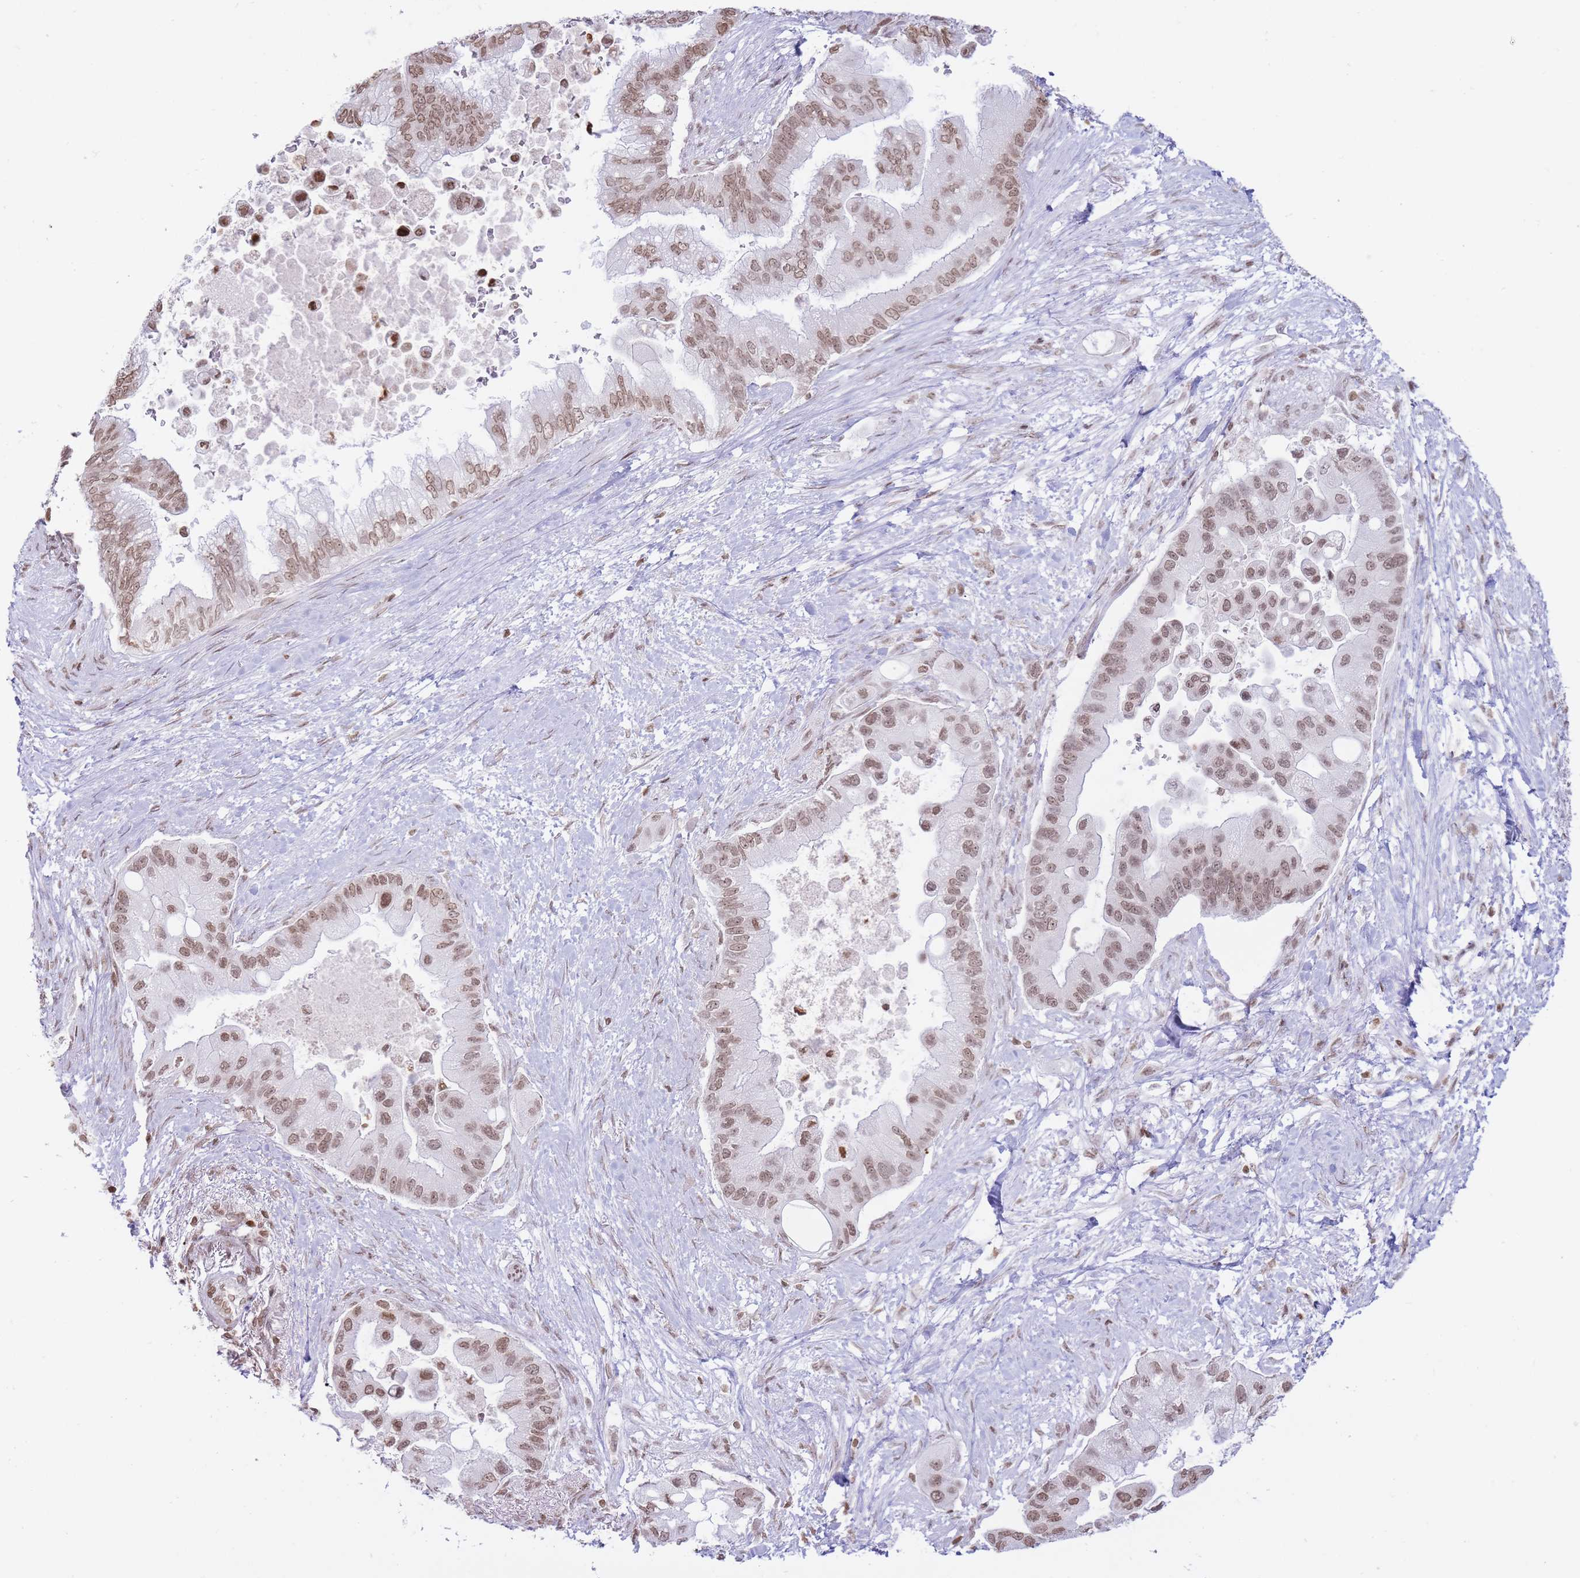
{"staining": {"intensity": "moderate", "quantity": ">75%", "location": "nuclear"}, "tissue": "pancreatic cancer", "cell_type": "Tumor cells", "image_type": "cancer", "snomed": [{"axis": "morphology", "description": "Adenocarcinoma, NOS"}, {"axis": "topography", "description": "Pancreas"}], "caption": "Tumor cells exhibit medium levels of moderate nuclear expression in about >75% of cells in human pancreatic cancer (adenocarcinoma). (DAB IHC, brown staining for protein, blue staining for nuclei).", "gene": "SHISAL1", "patient": {"sex": "male", "age": 57}}